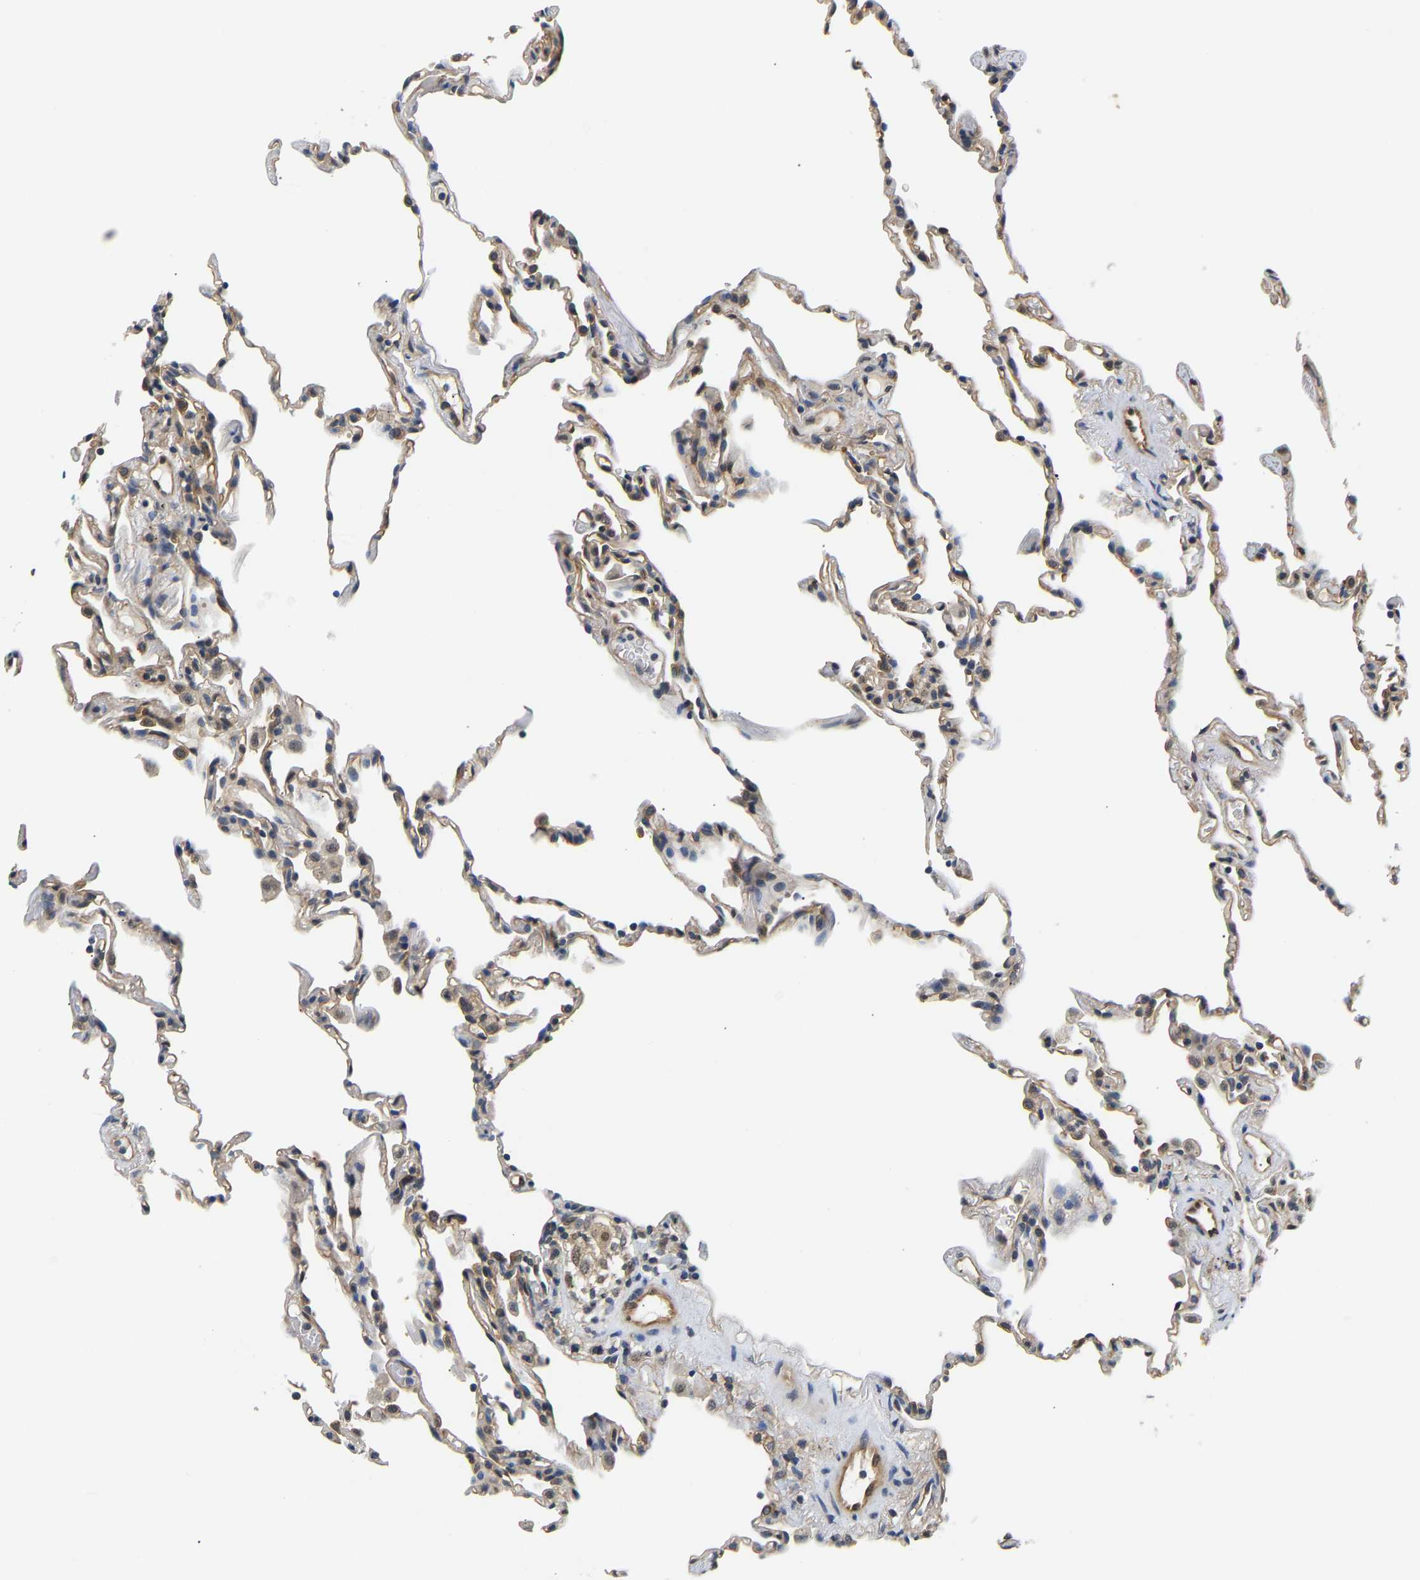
{"staining": {"intensity": "weak", "quantity": "25%-75%", "location": "cytoplasmic/membranous"}, "tissue": "lung", "cell_type": "Alveolar cells", "image_type": "normal", "snomed": [{"axis": "morphology", "description": "Normal tissue, NOS"}, {"axis": "topography", "description": "Lung"}], "caption": "High-power microscopy captured an immunohistochemistry image of benign lung, revealing weak cytoplasmic/membranous staining in about 25%-75% of alveolar cells. The protein of interest is stained brown, and the nuclei are stained in blue (DAB IHC with brightfield microscopy, high magnification).", "gene": "ARHGEF12", "patient": {"sex": "male", "age": 59}}